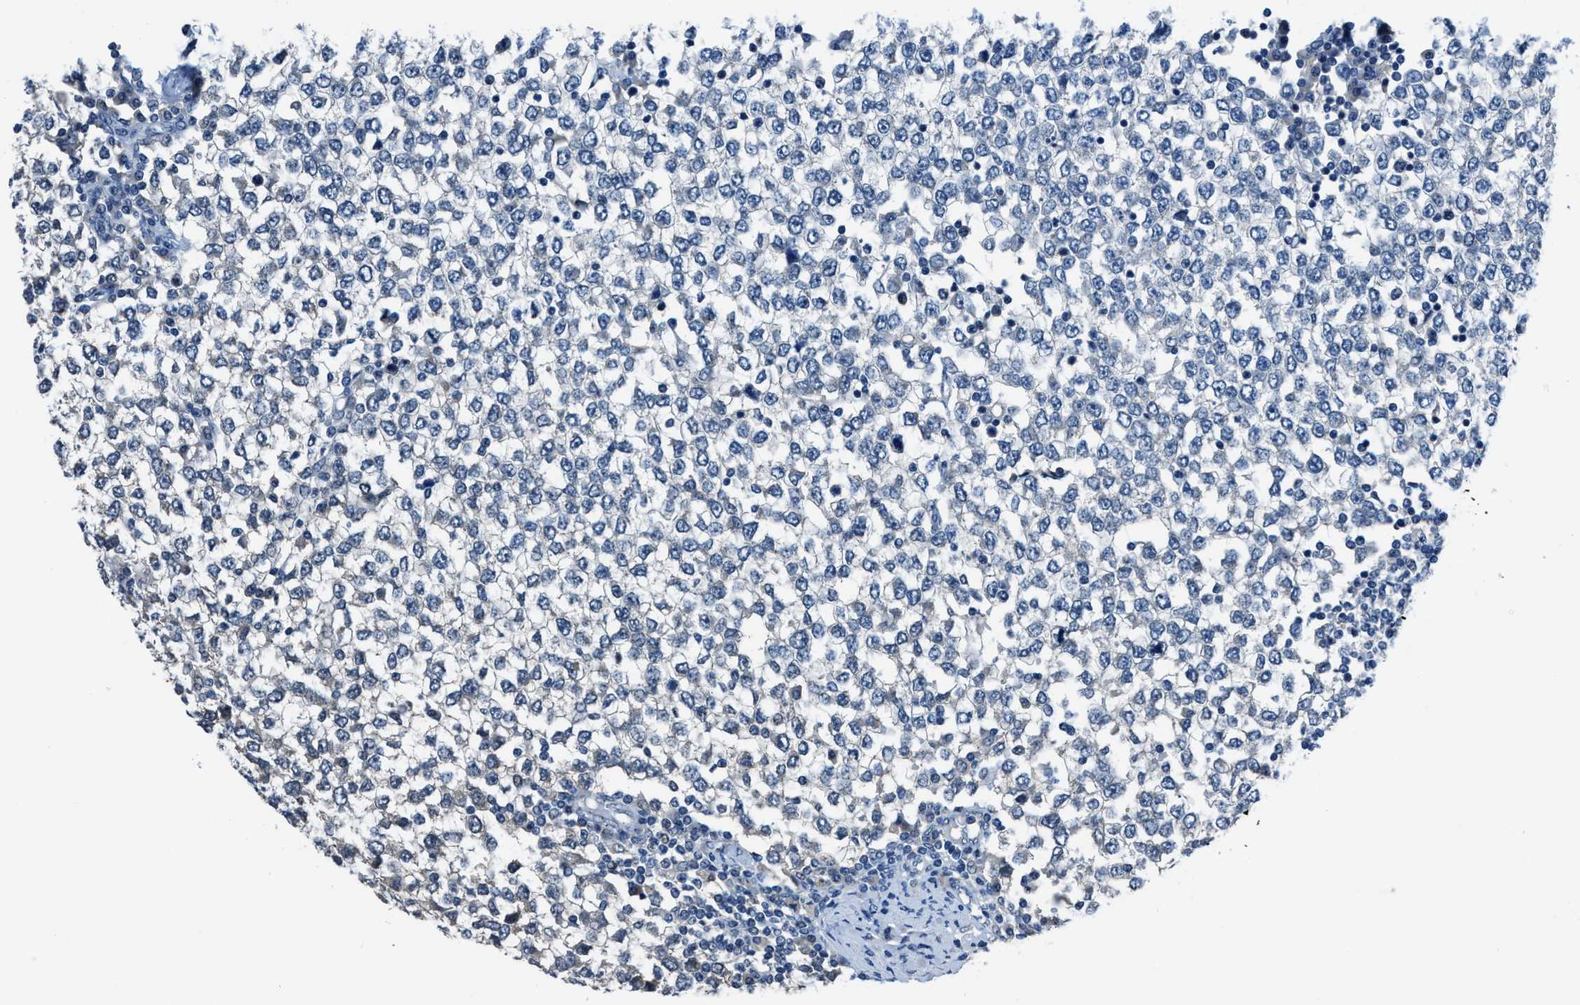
{"staining": {"intensity": "negative", "quantity": "none", "location": "none"}, "tissue": "testis cancer", "cell_type": "Tumor cells", "image_type": "cancer", "snomed": [{"axis": "morphology", "description": "Seminoma, NOS"}, {"axis": "topography", "description": "Testis"}], "caption": "This is an IHC micrograph of human testis cancer (seminoma). There is no positivity in tumor cells.", "gene": "DUSP19", "patient": {"sex": "male", "age": 65}}